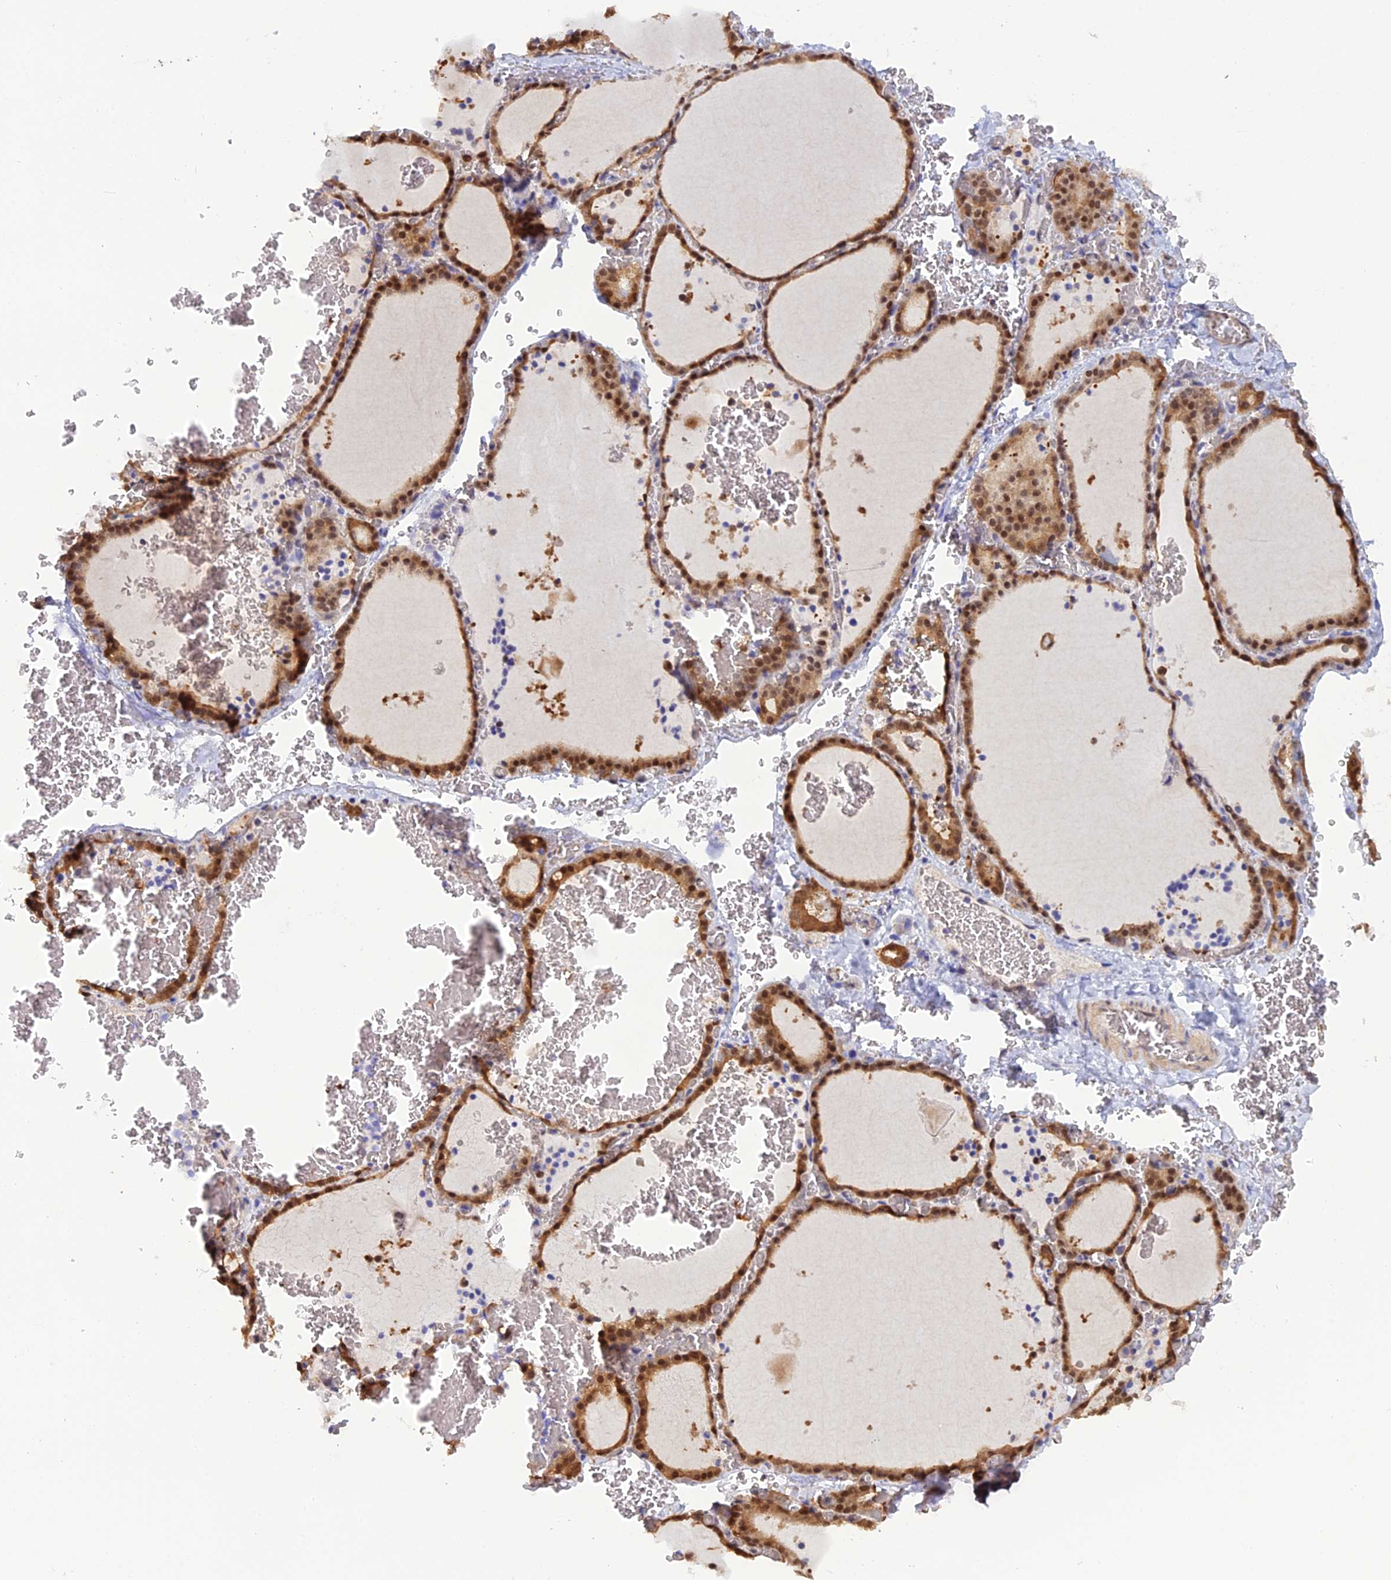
{"staining": {"intensity": "moderate", "quantity": ">75%", "location": "cytoplasmic/membranous,nuclear"}, "tissue": "thyroid gland", "cell_type": "Glandular cells", "image_type": "normal", "snomed": [{"axis": "morphology", "description": "Normal tissue, NOS"}, {"axis": "topography", "description": "Thyroid gland"}], "caption": "There is medium levels of moderate cytoplasmic/membranous,nuclear expression in glandular cells of normal thyroid gland, as demonstrated by immunohistochemical staining (brown color).", "gene": "HINT1", "patient": {"sex": "female", "age": 39}}